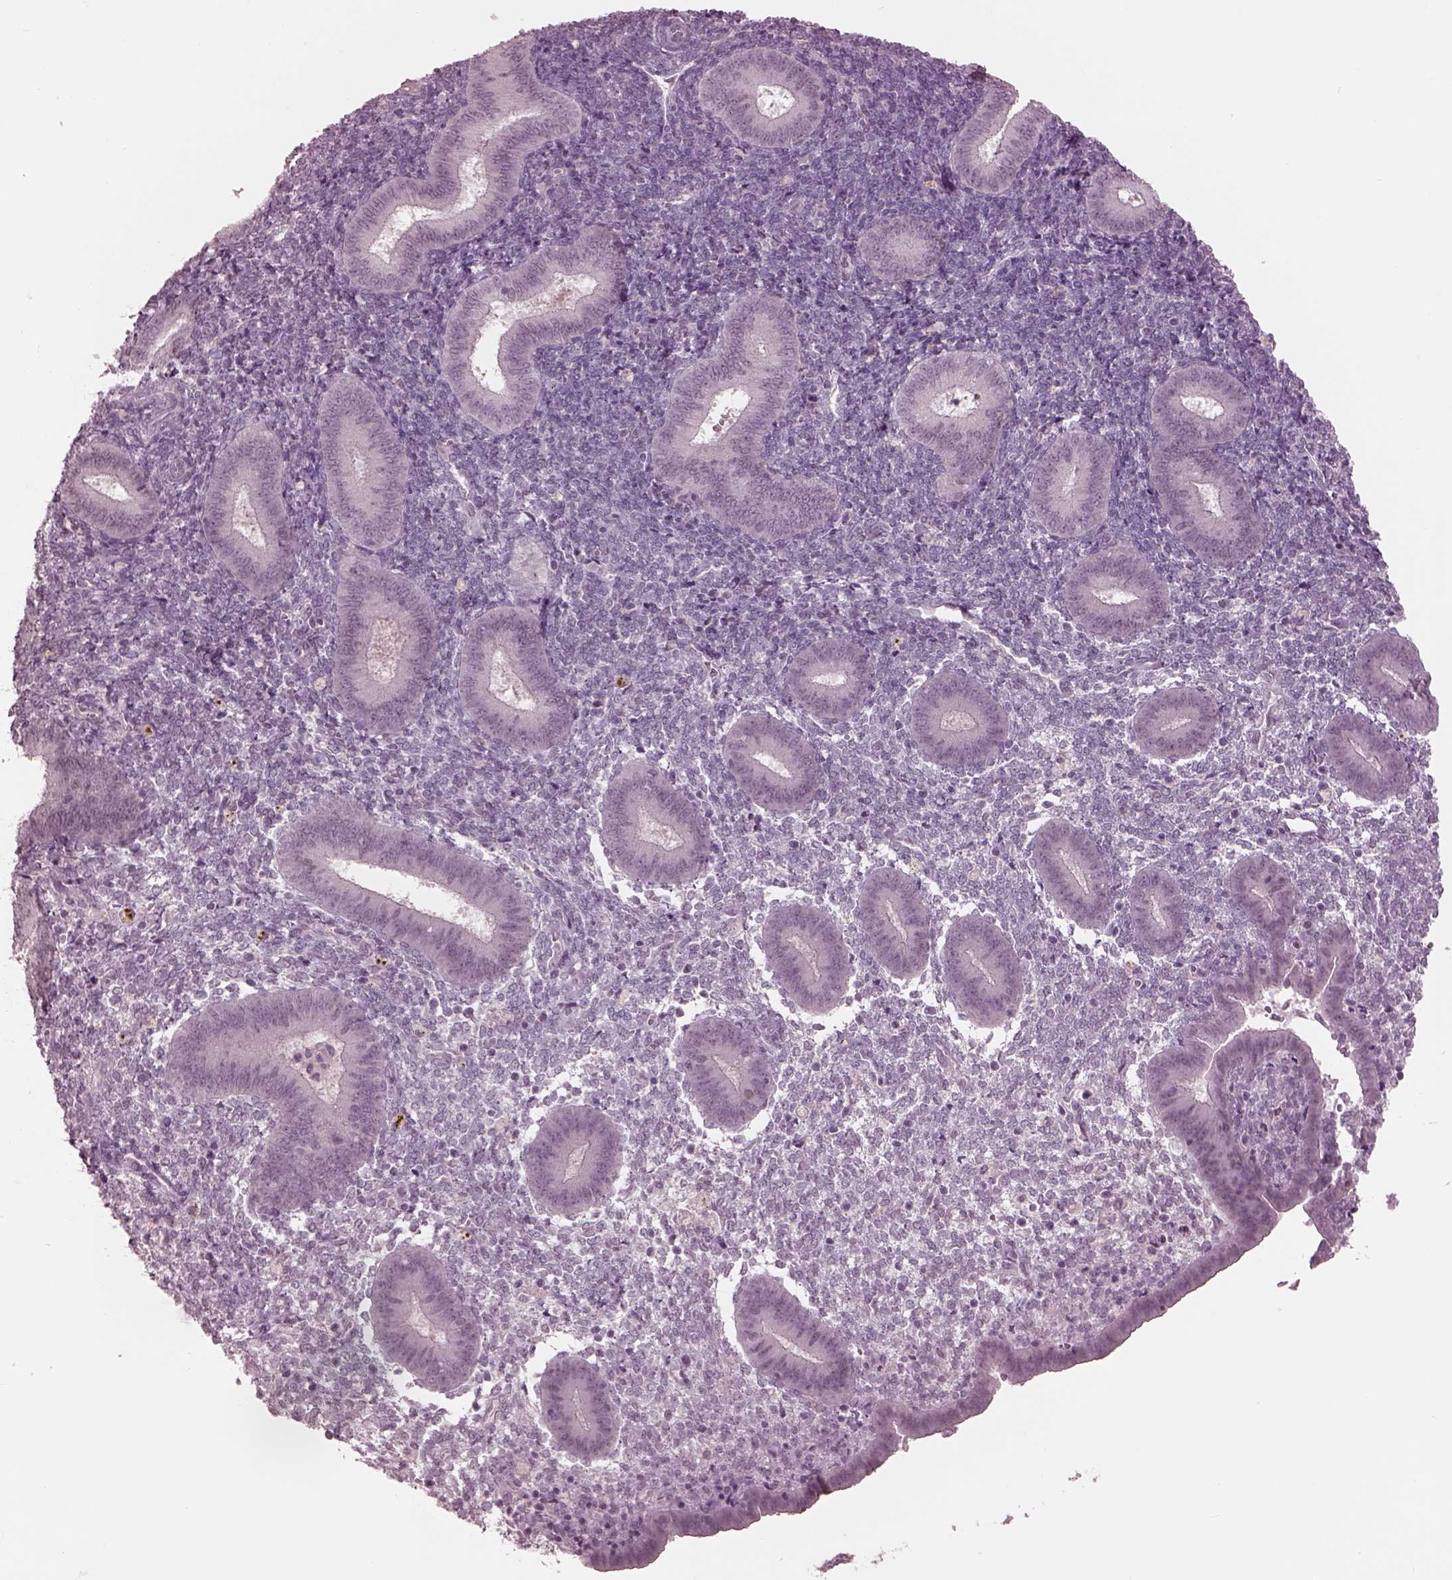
{"staining": {"intensity": "negative", "quantity": "none", "location": "none"}, "tissue": "endometrium", "cell_type": "Cells in endometrial stroma", "image_type": "normal", "snomed": [{"axis": "morphology", "description": "Normal tissue, NOS"}, {"axis": "topography", "description": "Endometrium"}], "caption": "Immunohistochemistry micrograph of benign endometrium: human endometrium stained with DAB shows no significant protein expression in cells in endometrial stroma.", "gene": "GARIN4", "patient": {"sex": "female", "age": 25}}